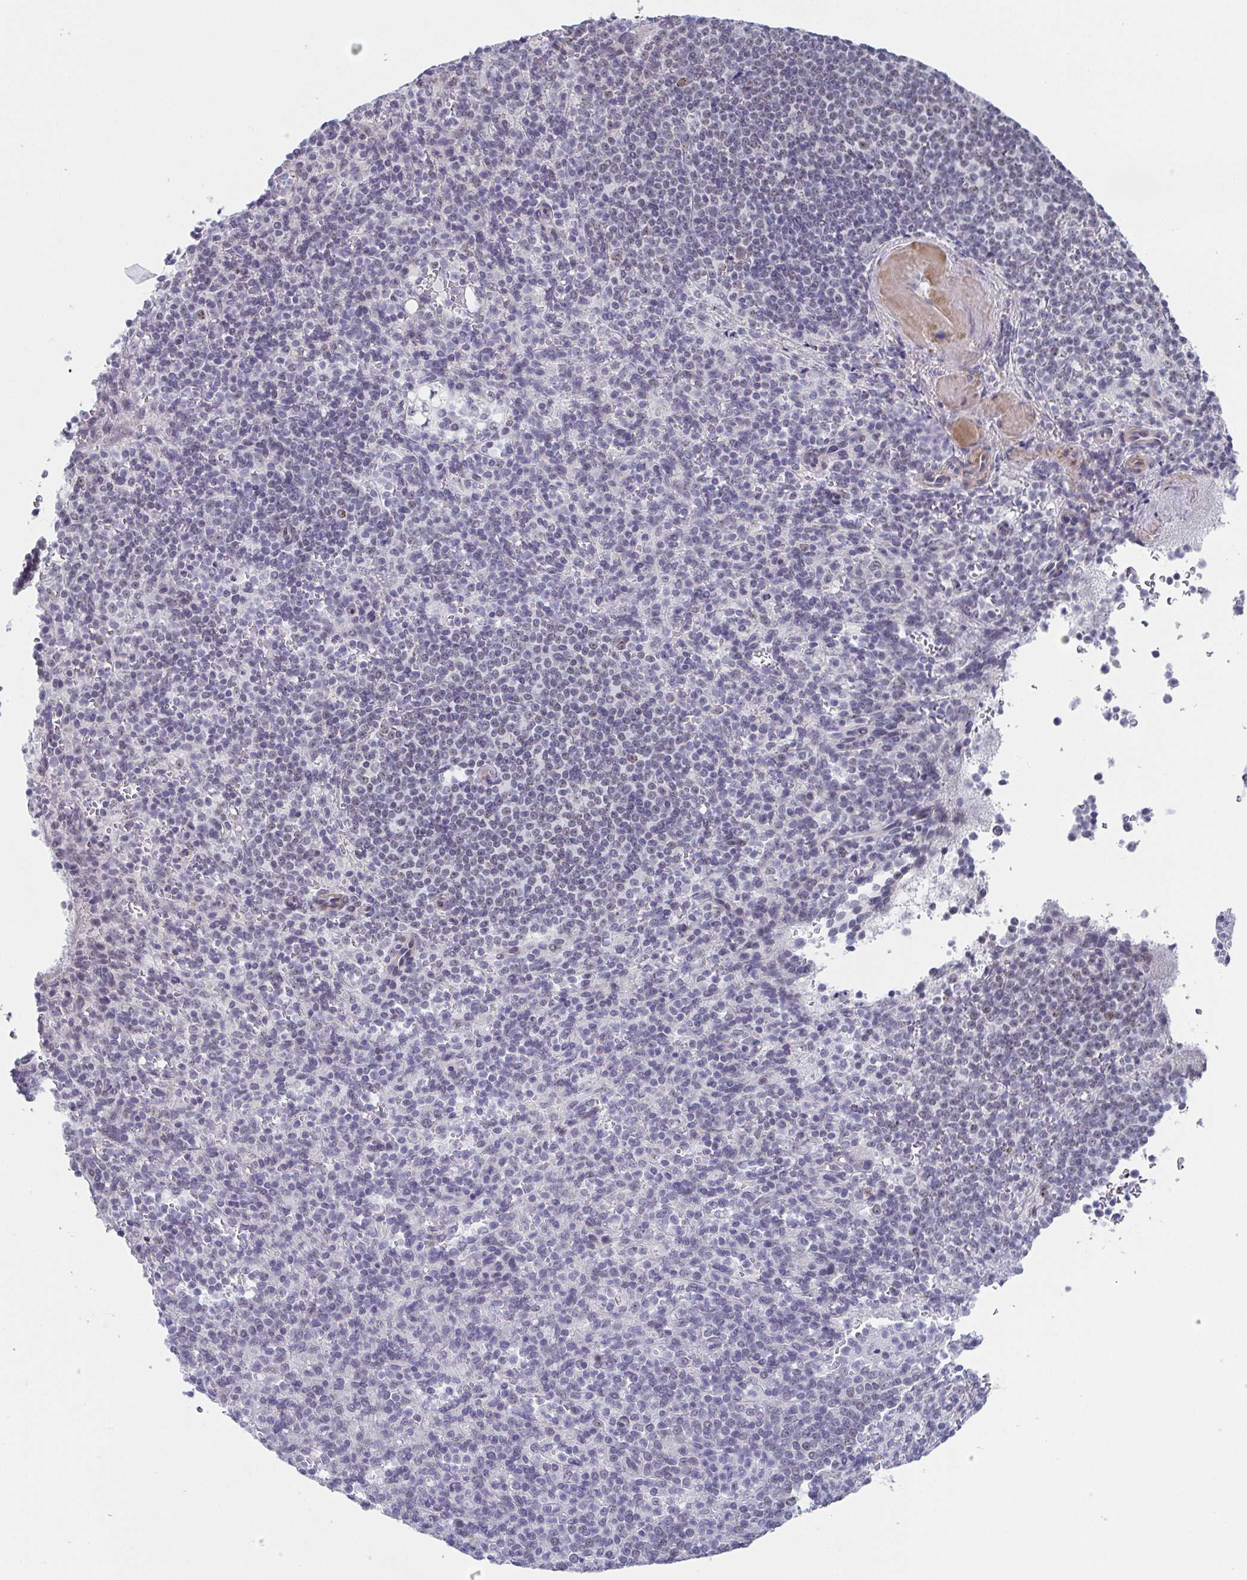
{"staining": {"intensity": "negative", "quantity": "none", "location": "none"}, "tissue": "spleen", "cell_type": "Cells in red pulp", "image_type": "normal", "snomed": [{"axis": "morphology", "description": "Normal tissue, NOS"}, {"axis": "topography", "description": "Spleen"}], "caption": "The image reveals no staining of cells in red pulp in normal spleen. (DAB immunohistochemistry visualized using brightfield microscopy, high magnification).", "gene": "EXOSC7", "patient": {"sex": "female", "age": 74}}